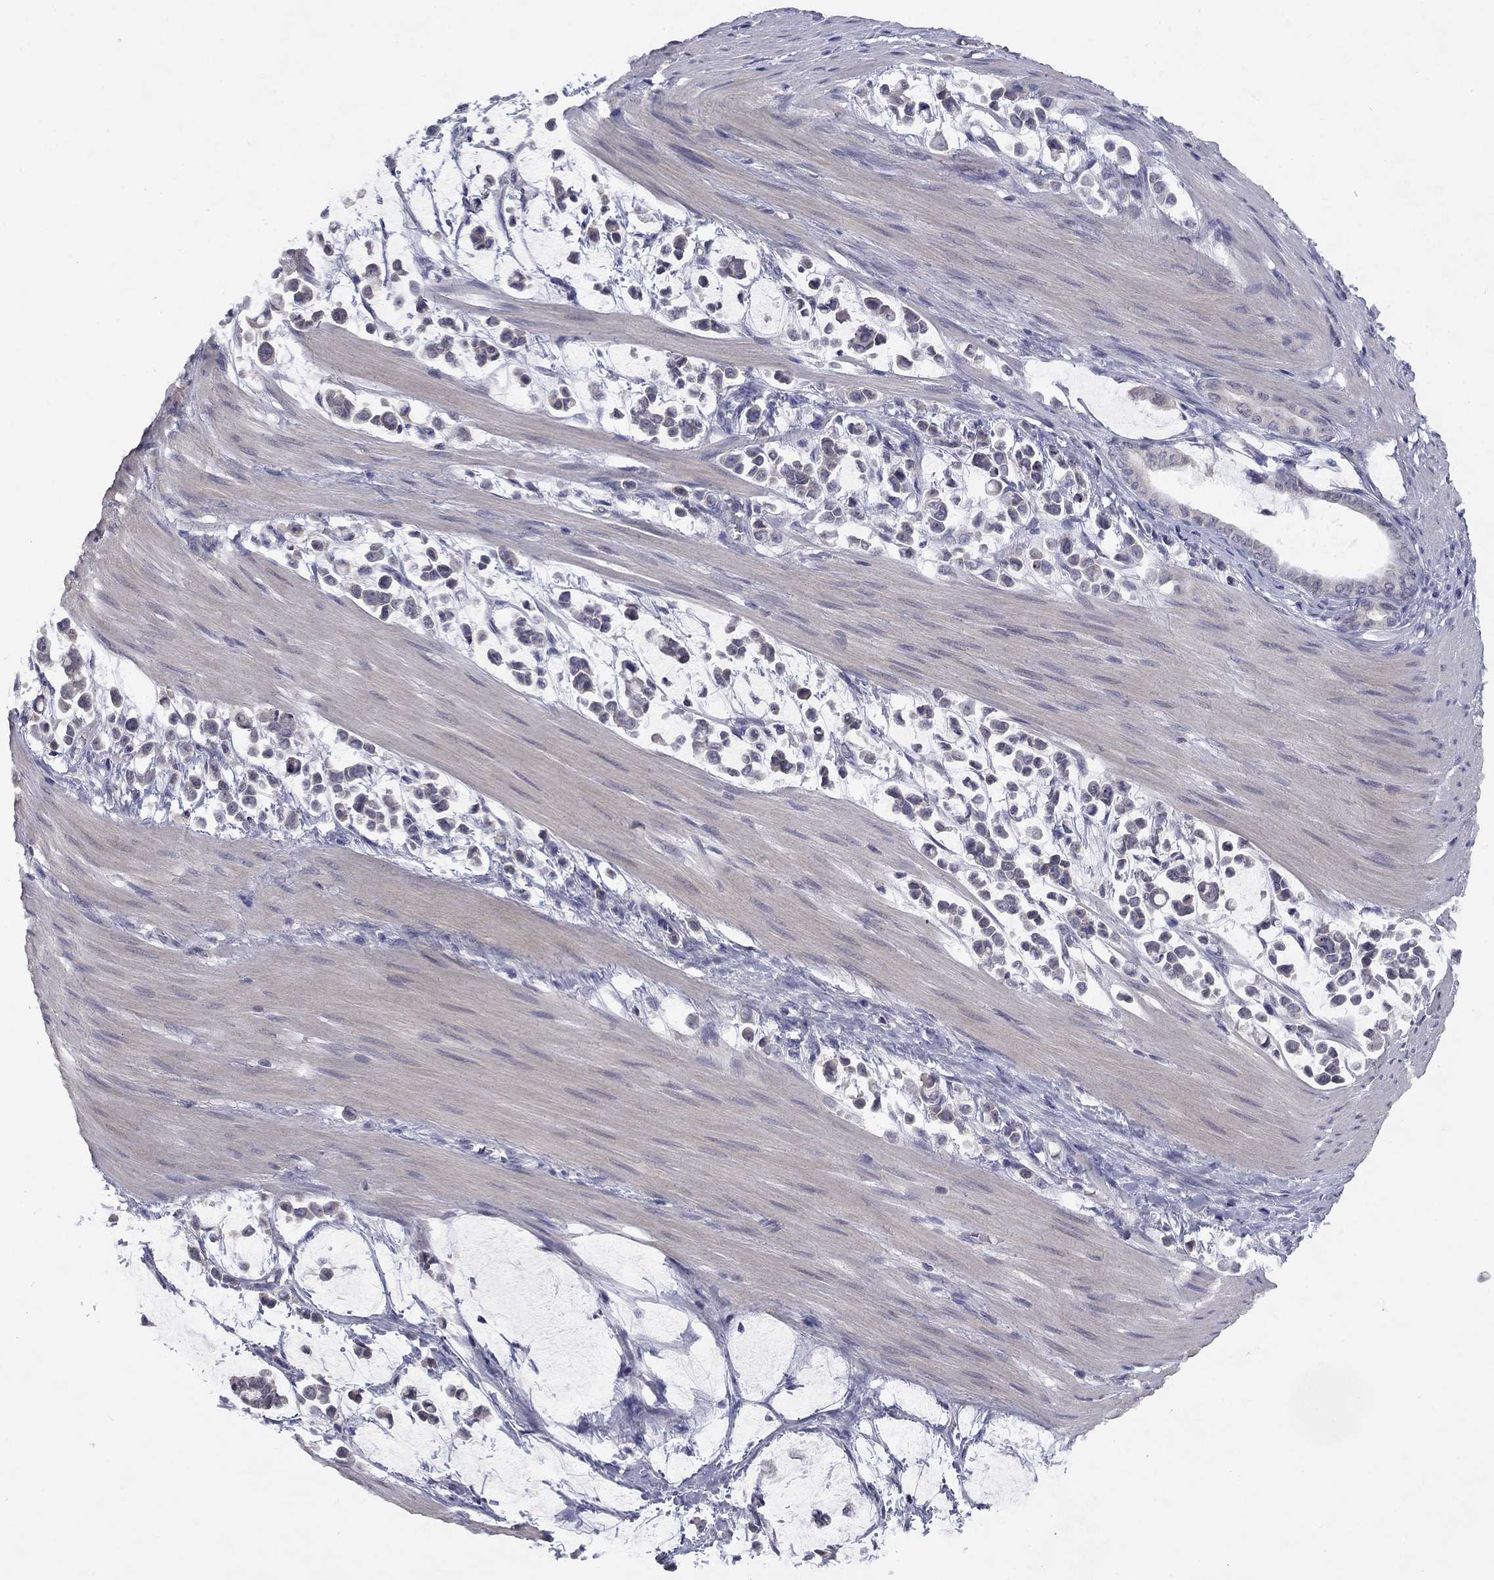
{"staining": {"intensity": "negative", "quantity": "none", "location": "none"}, "tissue": "stomach cancer", "cell_type": "Tumor cells", "image_type": "cancer", "snomed": [{"axis": "morphology", "description": "Adenocarcinoma, NOS"}, {"axis": "topography", "description": "Stomach"}], "caption": "A high-resolution histopathology image shows immunohistochemistry staining of stomach cancer (adenocarcinoma), which exhibits no significant staining in tumor cells.", "gene": "CACNA1A", "patient": {"sex": "male", "age": 82}}